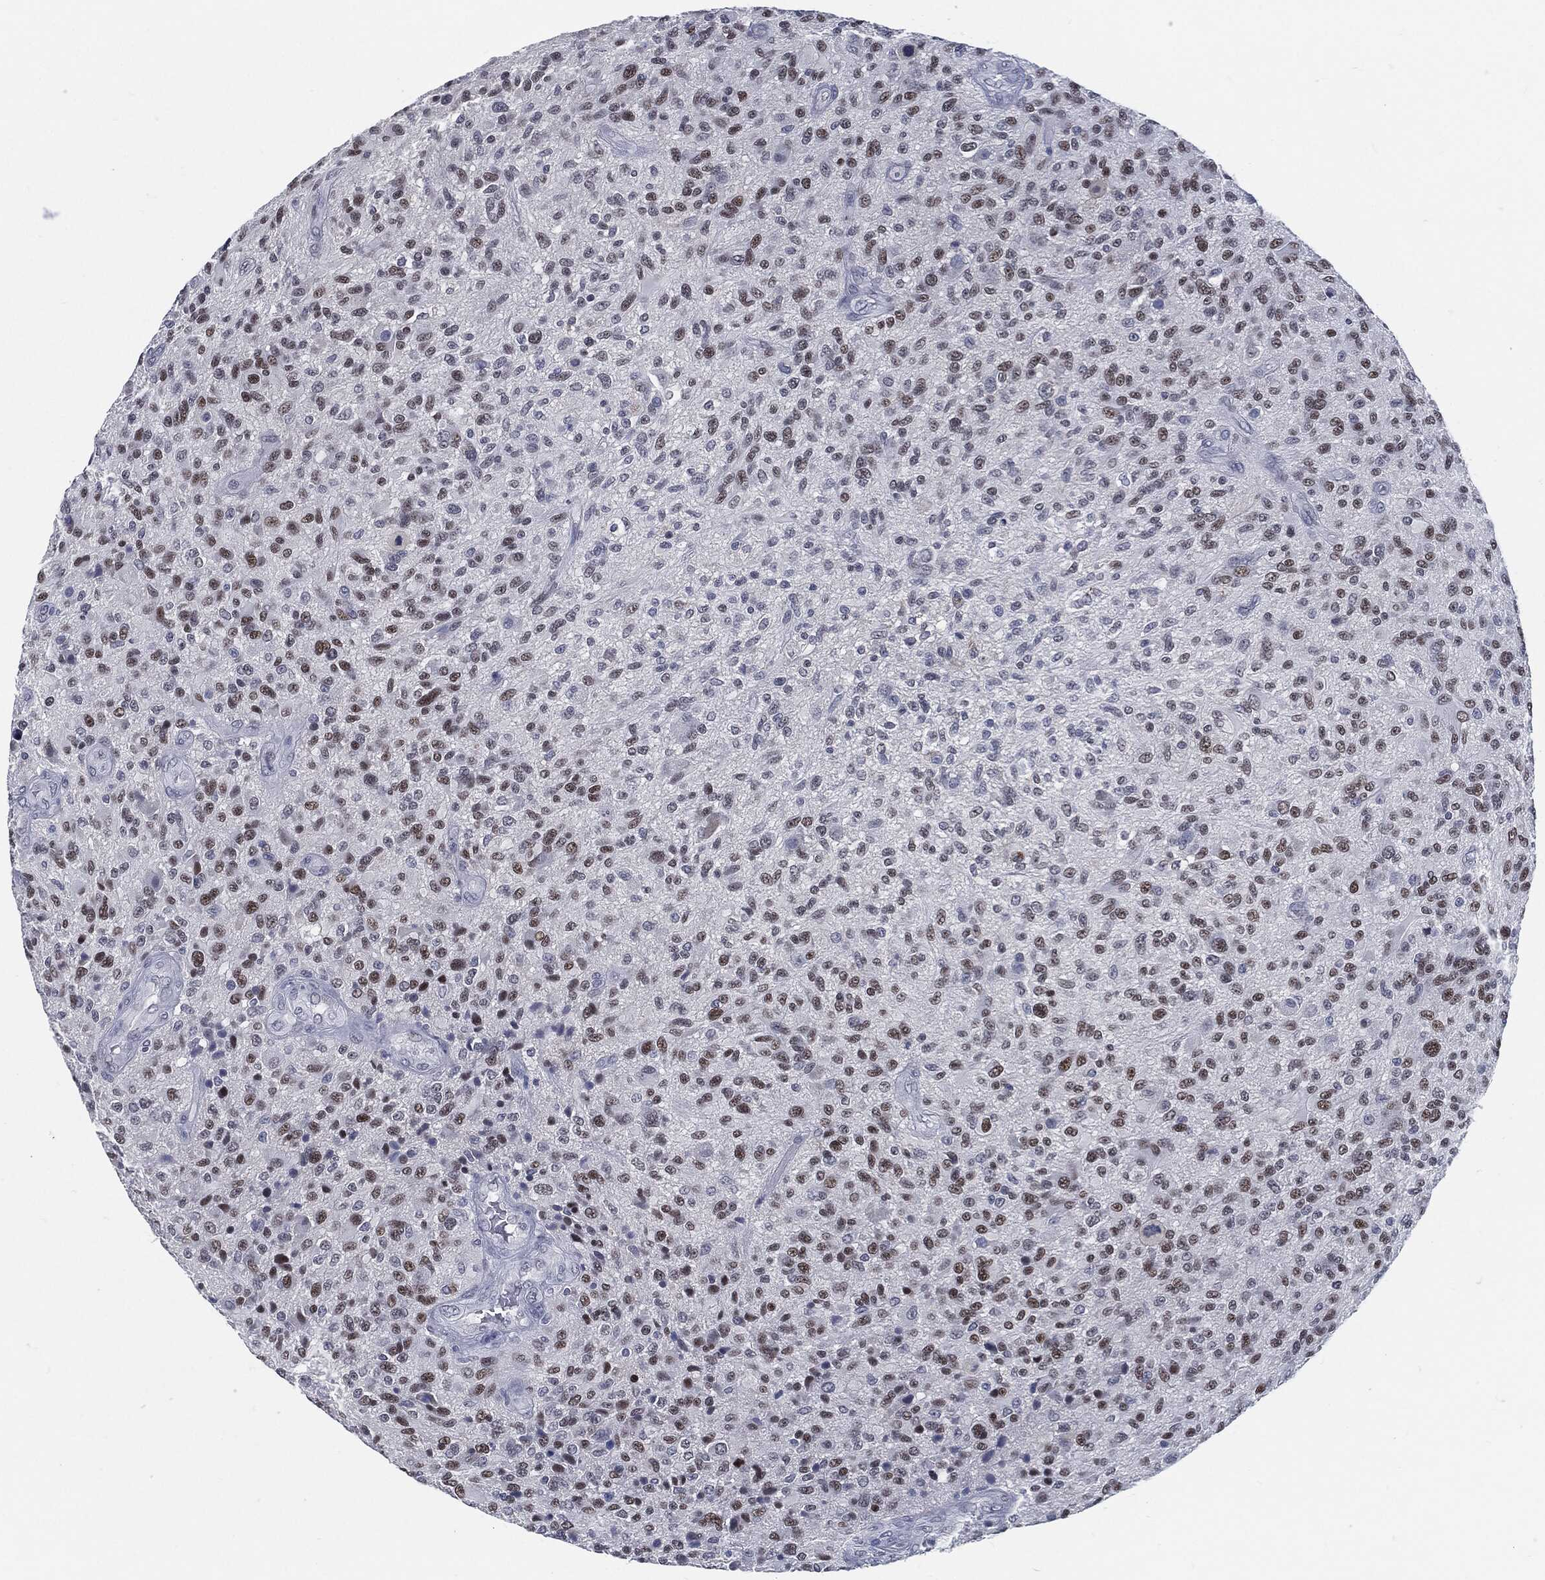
{"staining": {"intensity": "strong", "quantity": "<25%", "location": "nuclear"}, "tissue": "glioma", "cell_type": "Tumor cells", "image_type": "cancer", "snomed": [{"axis": "morphology", "description": "Glioma, malignant, High grade"}, {"axis": "topography", "description": "Brain"}], "caption": "This is an image of immunohistochemistry (IHC) staining of glioma, which shows strong positivity in the nuclear of tumor cells.", "gene": "PROM1", "patient": {"sex": "male", "age": 47}}